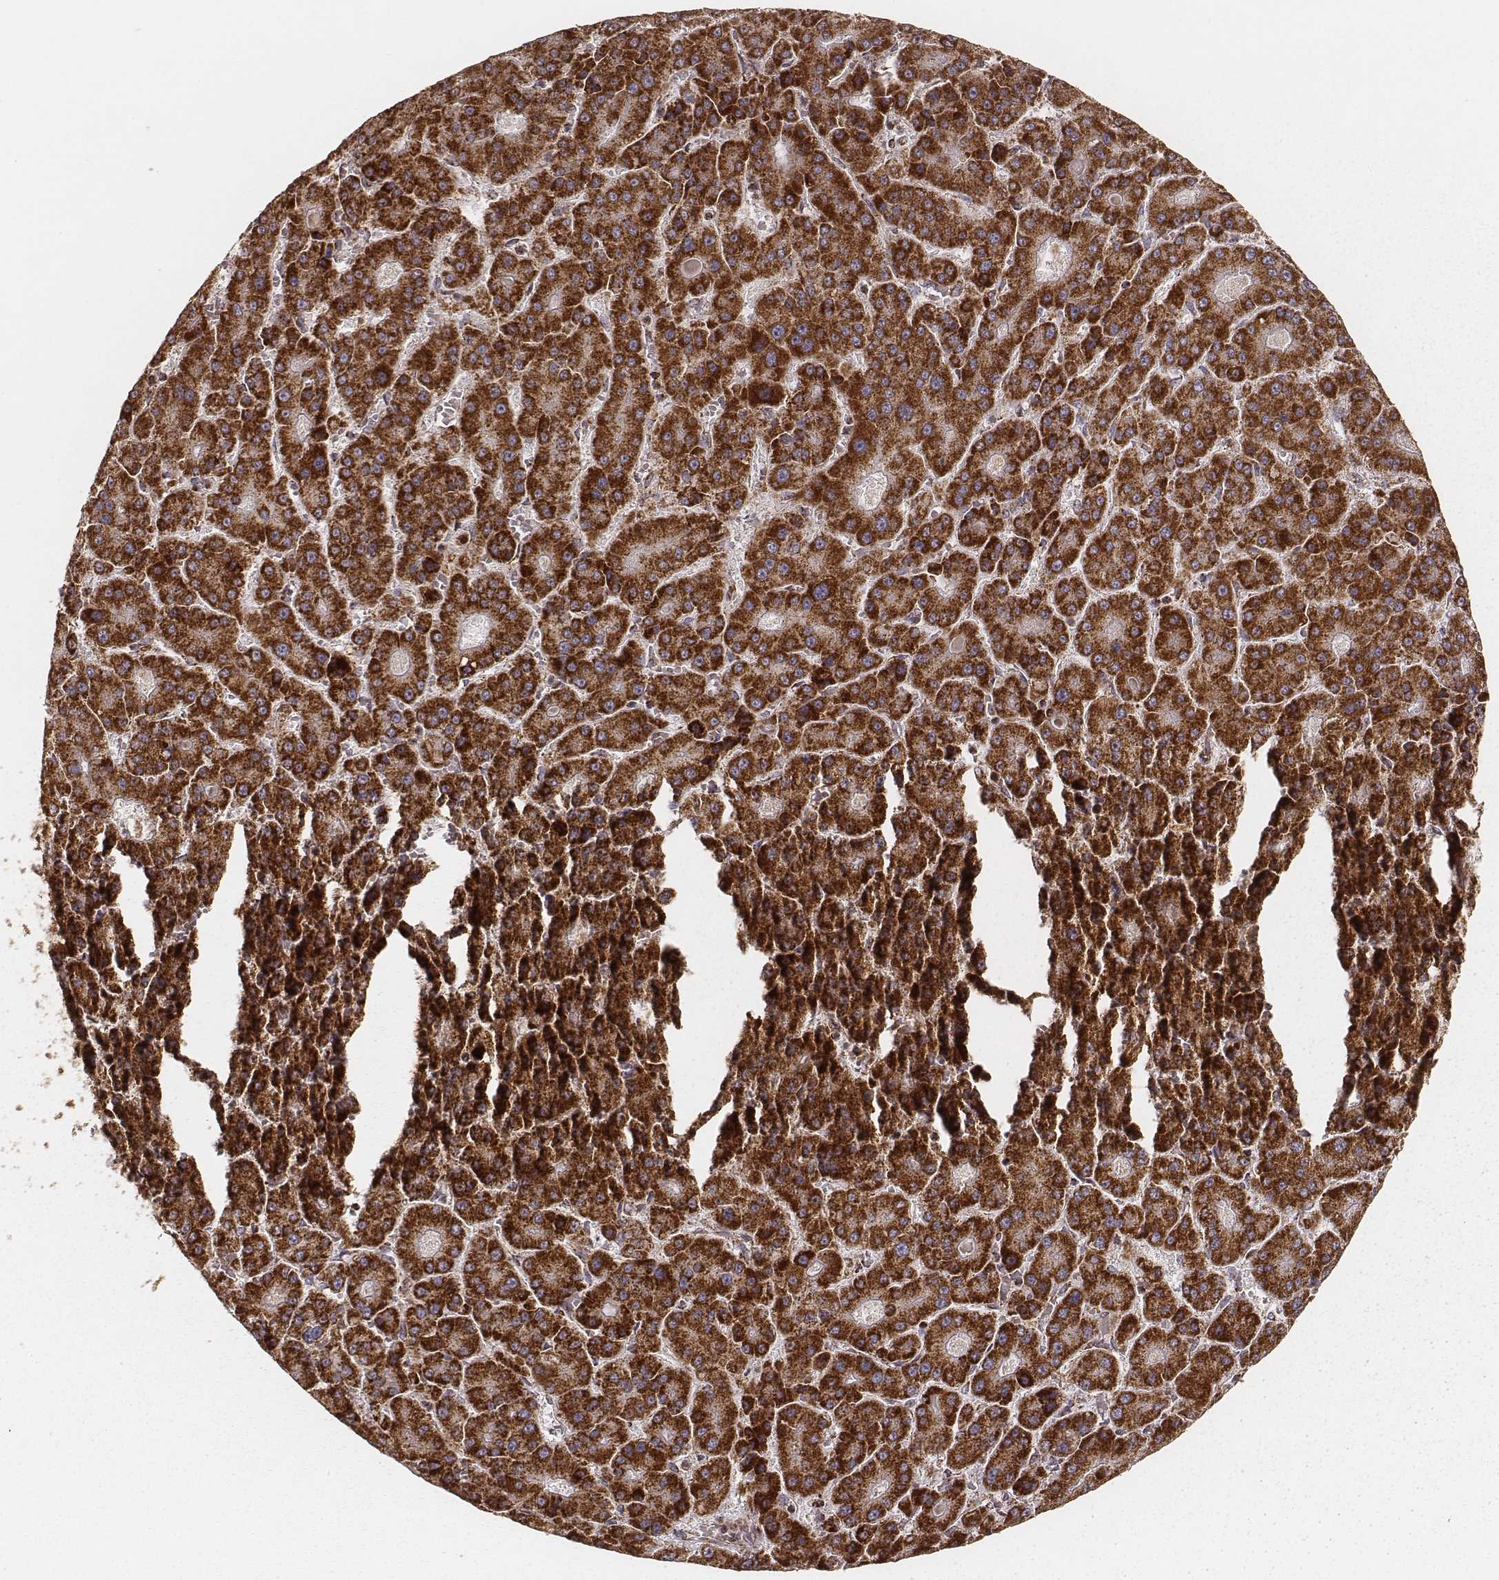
{"staining": {"intensity": "strong", "quantity": ">75%", "location": "cytoplasmic/membranous"}, "tissue": "liver cancer", "cell_type": "Tumor cells", "image_type": "cancer", "snomed": [{"axis": "morphology", "description": "Carcinoma, Hepatocellular, NOS"}, {"axis": "topography", "description": "Liver"}], "caption": "Liver hepatocellular carcinoma stained for a protein demonstrates strong cytoplasmic/membranous positivity in tumor cells. Immunohistochemistry stains the protein of interest in brown and the nuclei are stained blue.", "gene": "CS", "patient": {"sex": "male", "age": 70}}